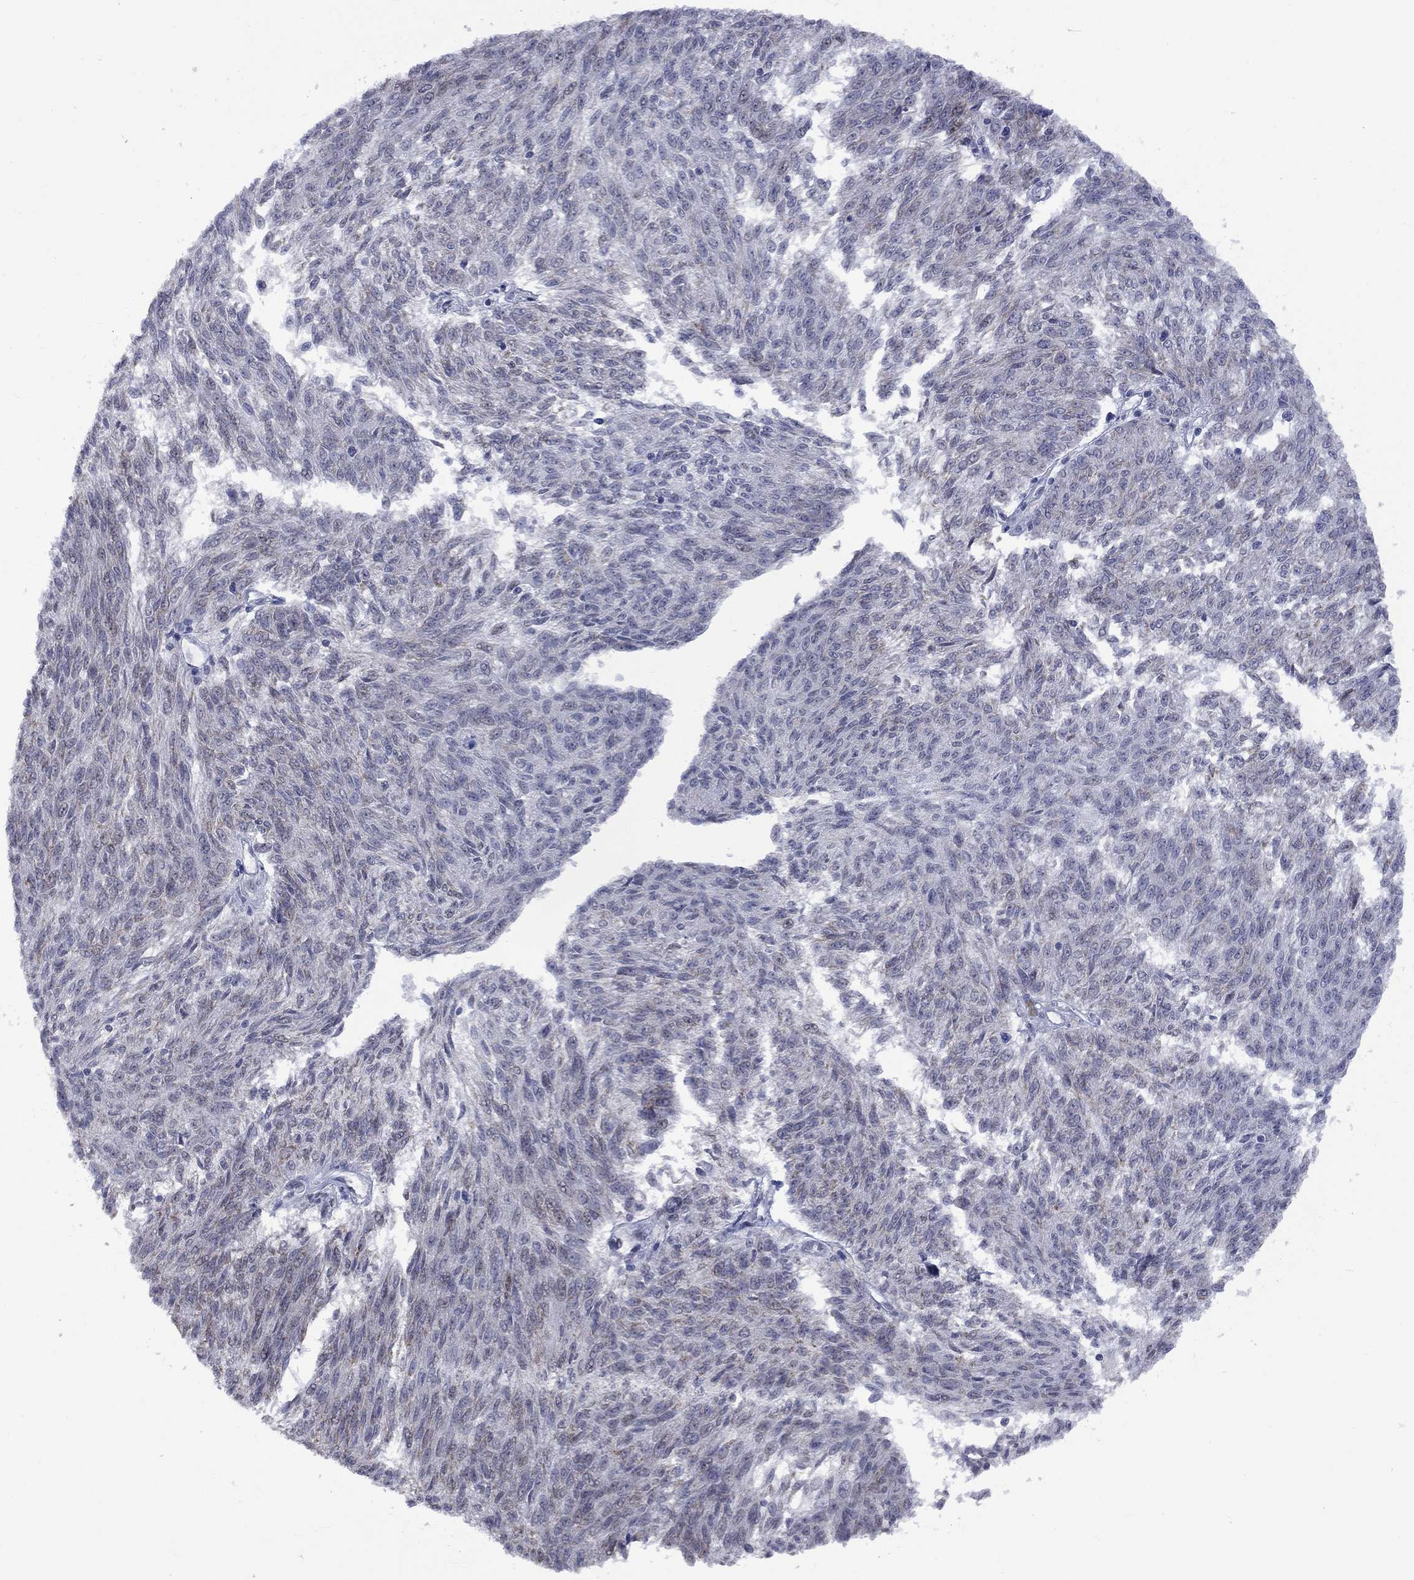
{"staining": {"intensity": "negative", "quantity": "none", "location": "none"}, "tissue": "melanoma", "cell_type": "Tumor cells", "image_type": "cancer", "snomed": [{"axis": "morphology", "description": "Malignant melanoma, NOS"}, {"axis": "topography", "description": "Skin"}], "caption": "Malignant melanoma was stained to show a protein in brown. There is no significant expression in tumor cells.", "gene": "KCNJ16", "patient": {"sex": "female", "age": 72}}